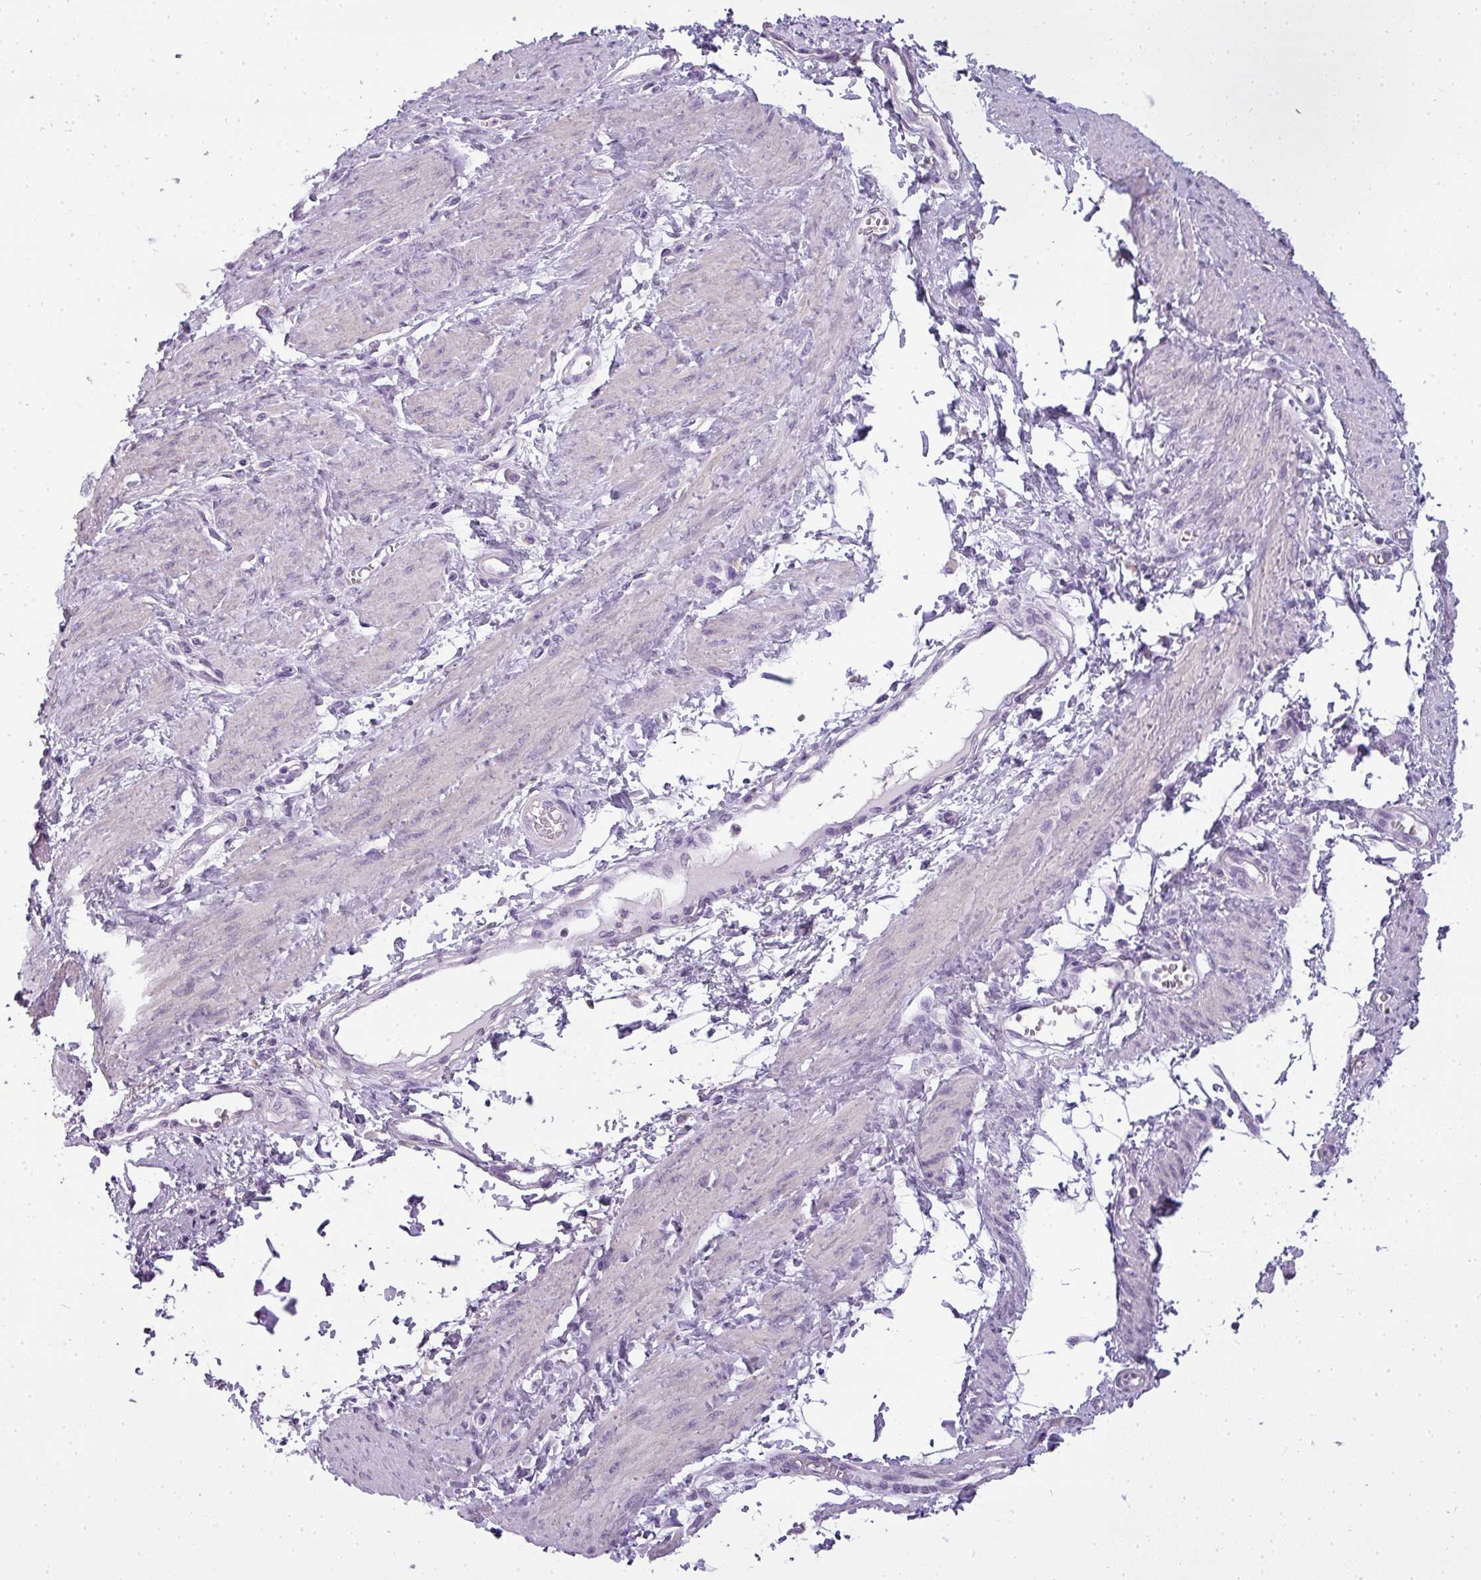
{"staining": {"intensity": "weak", "quantity": "<25%", "location": "cytoplasmic/membranous"}, "tissue": "smooth muscle", "cell_type": "Smooth muscle cells", "image_type": "normal", "snomed": [{"axis": "morphology", "description": "Normal tissue, NOS"}, {"axis": "topography", "description": "Smooth muscle"}, {"axis": "topography", "description": "Uterus"}], "caption": "High power microscopy micrograph of an IHC micrograph of benign smooth muscle, revealing no significant staining in smooth muscle cells.", "gene": "ATP6V1D", "patient": {"sex": "female", "age": 39}}